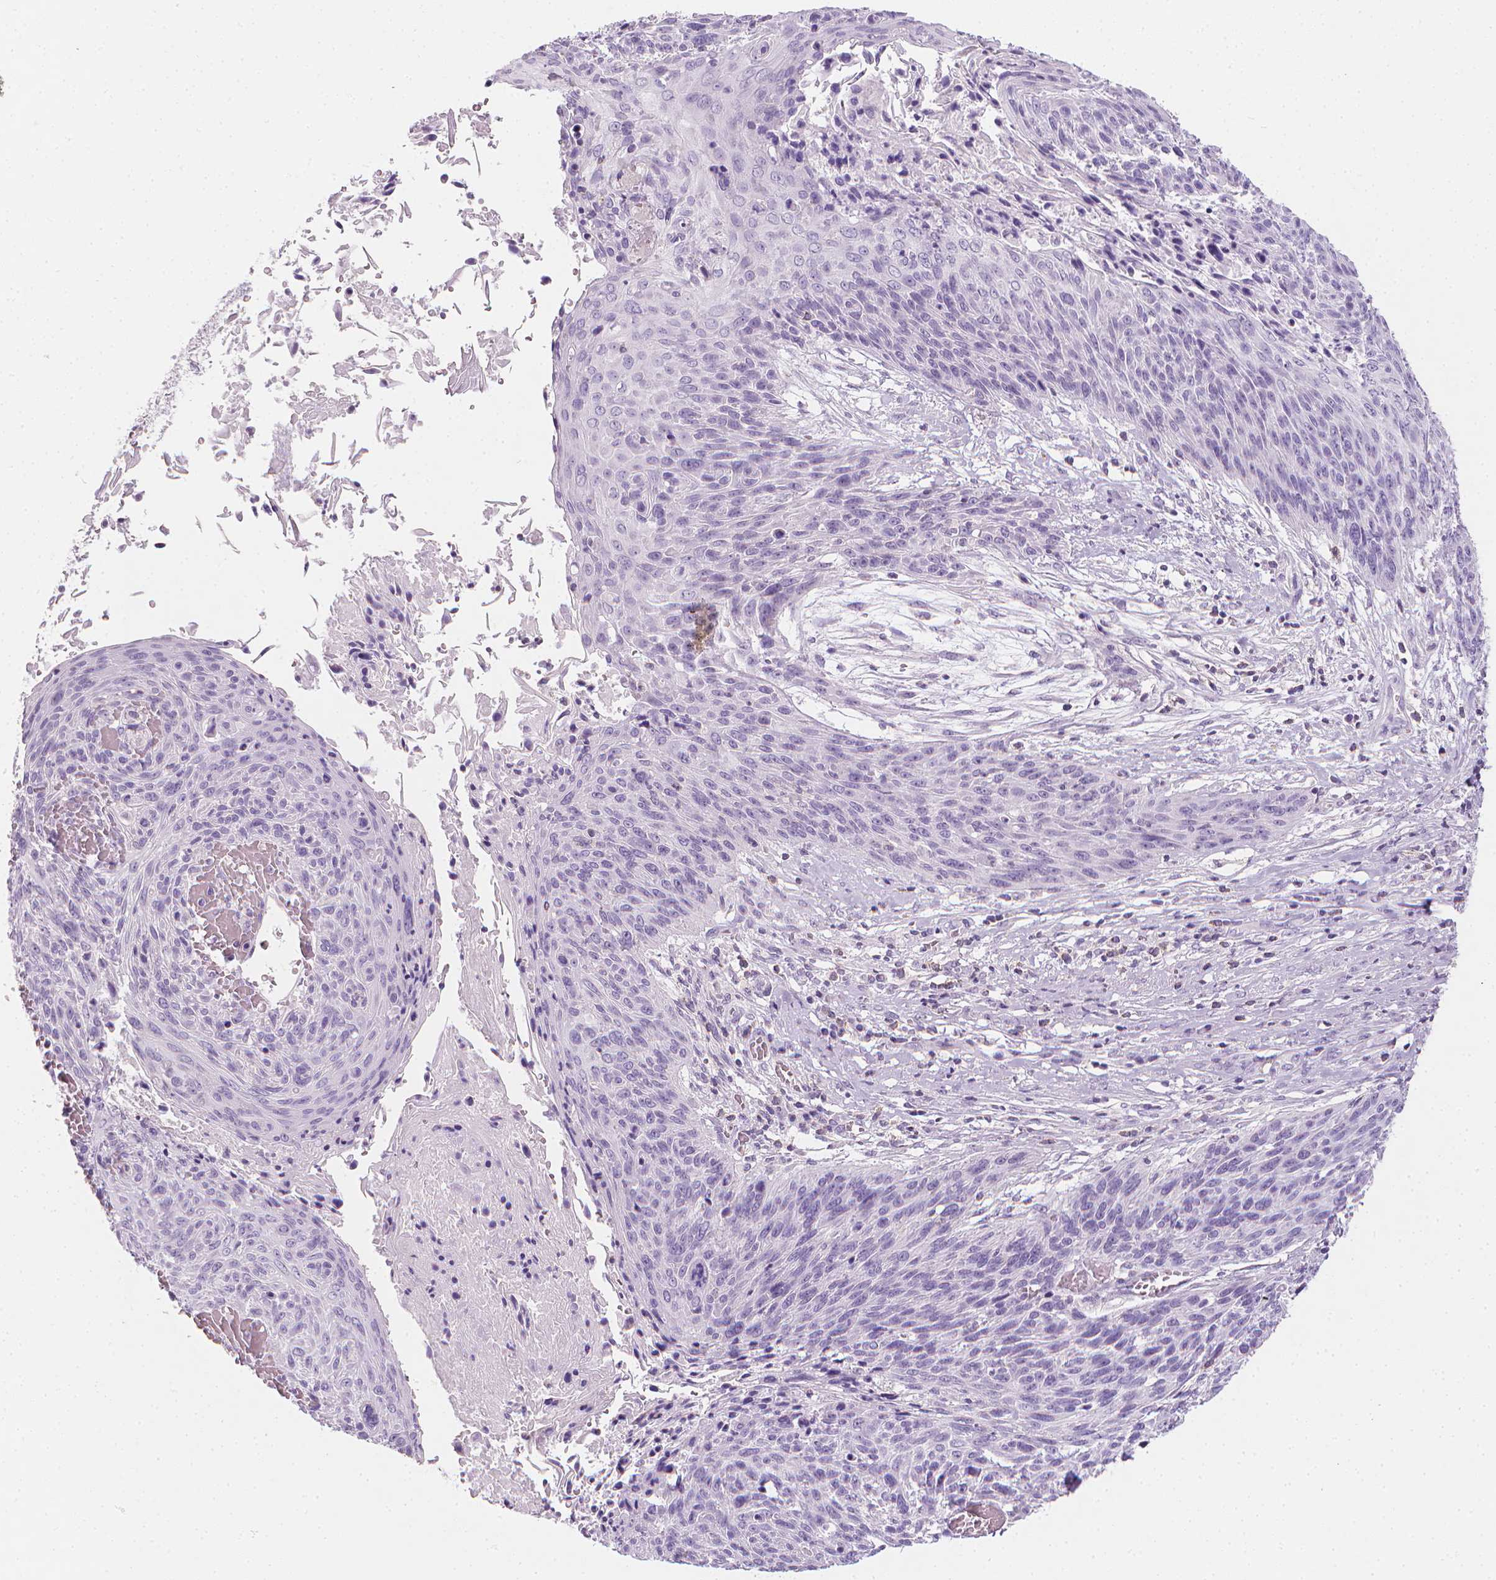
{"staining": {"intensity": "negative", "quantity": "none", "location": "none"}, "tissue": "cervical cancer", "cell_type": "Tumor cells", "image_type": "cancer", "snomed": [{"axis": "morphology", "description": "Squamous cell carcinoma, NOS"}, {"axis": "topography", "description": "Cervix"}], "caption": "This is an immunohistochemistry micrograph of cervical cancer. There is no staining in tumor cells.", "gene": "DCAF8L1", "patient": {"sex": "female", "age": 45}}